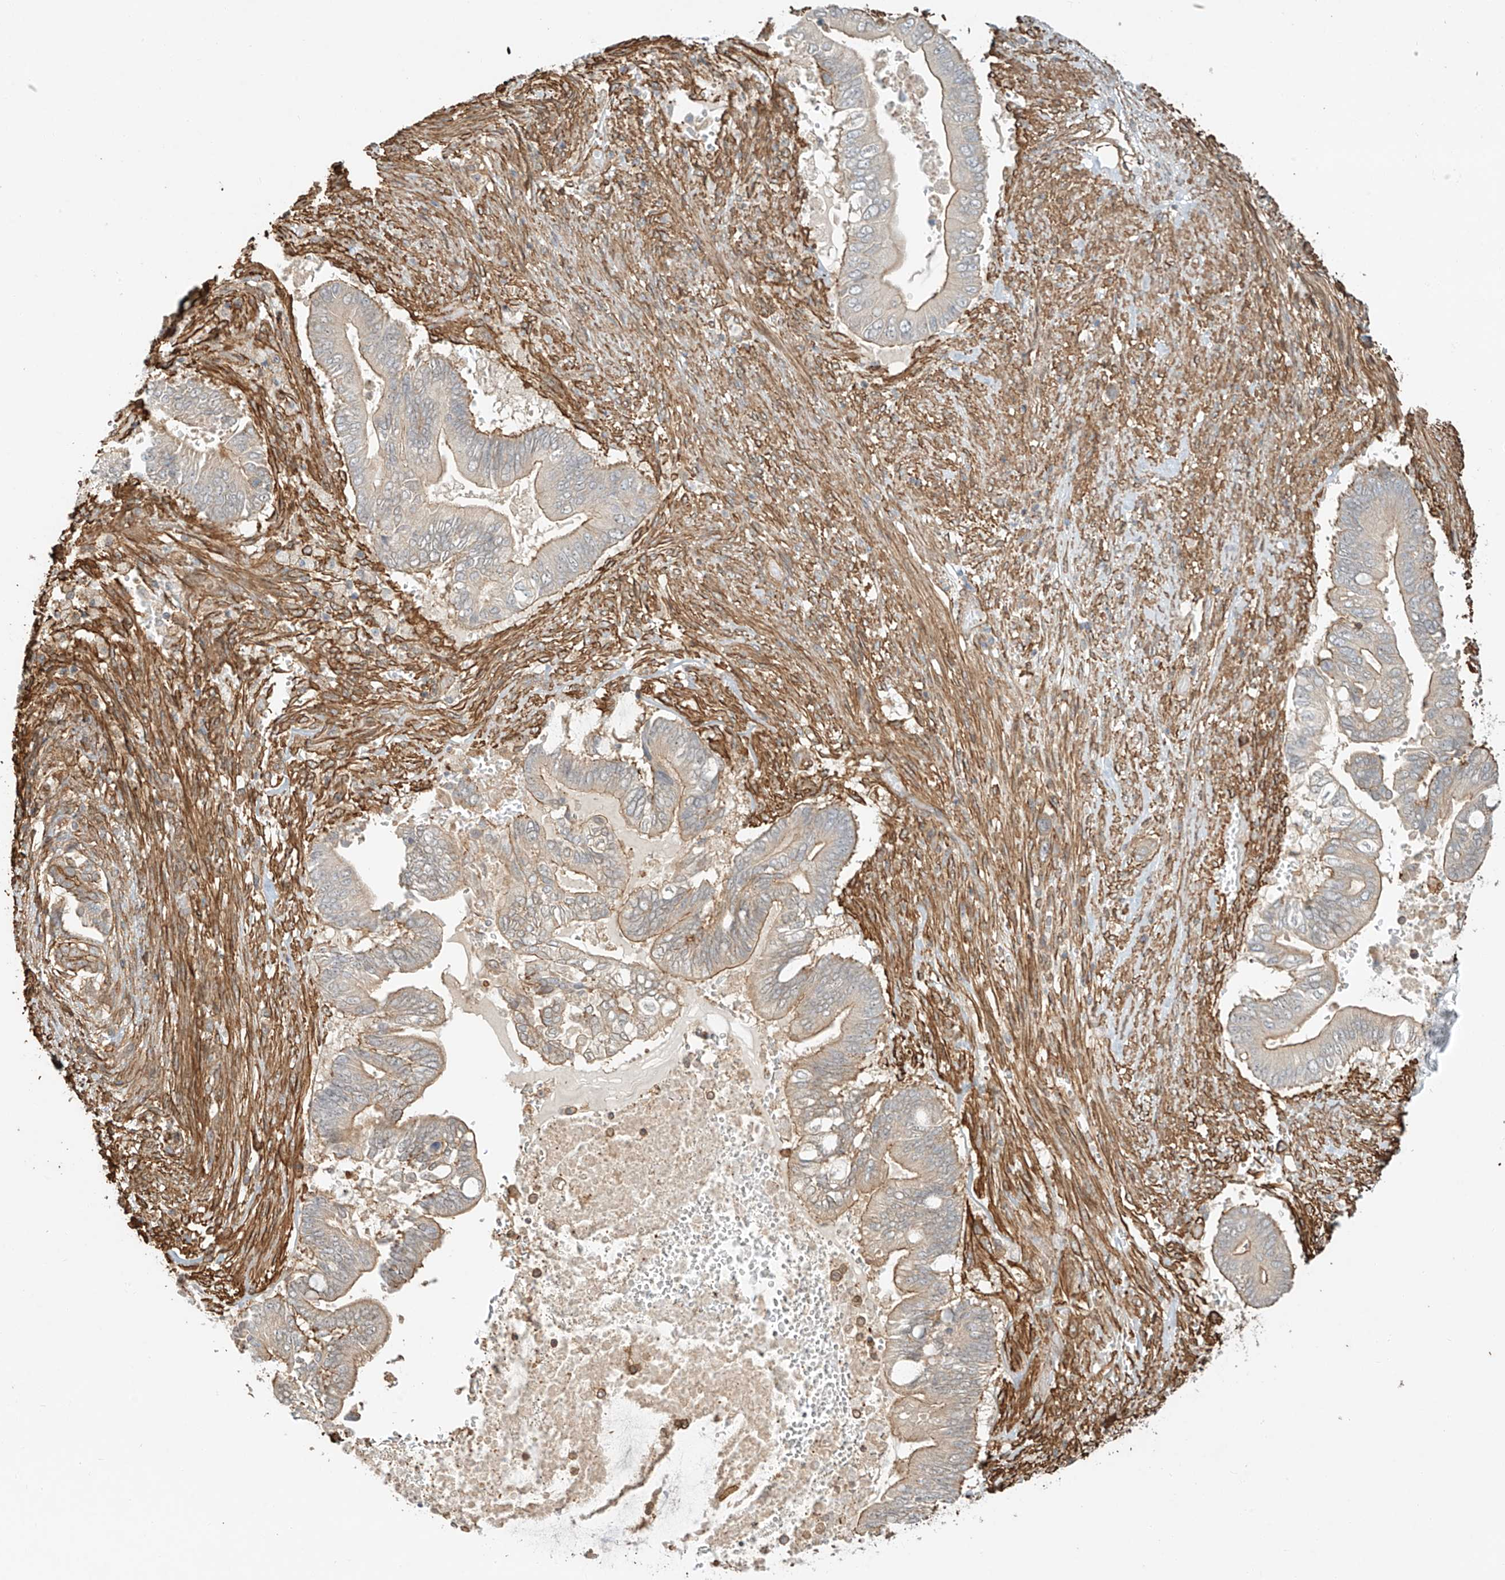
{"staining": {"intensity": "weak", "quantity": "25%-75%", "location": "cytoplasmic/membranous"}, "tissue": "pancreatic cancer", "cell_type": "Tumor cells", "image_type": "cancer", "snomed": [{"axis": "morphology", "description": "Adenocarcinoma, NOS"}, {"axis": "topography", "description": "Pancreas"}], "caption": "IHC (DAB (3,3'-diaminobenzidine)) staining of human adenocarcinoma (pancreatic) demonstrates weak cytoplasmic/membranous protein staining in about 25%-75% of tumor cells. (DAB (3,3'-diaminobenzidine) IHC with brightfield microscopy, high magnification).", "gene": "CSMD3", "patient": {"sex": "male", "age": 68}}